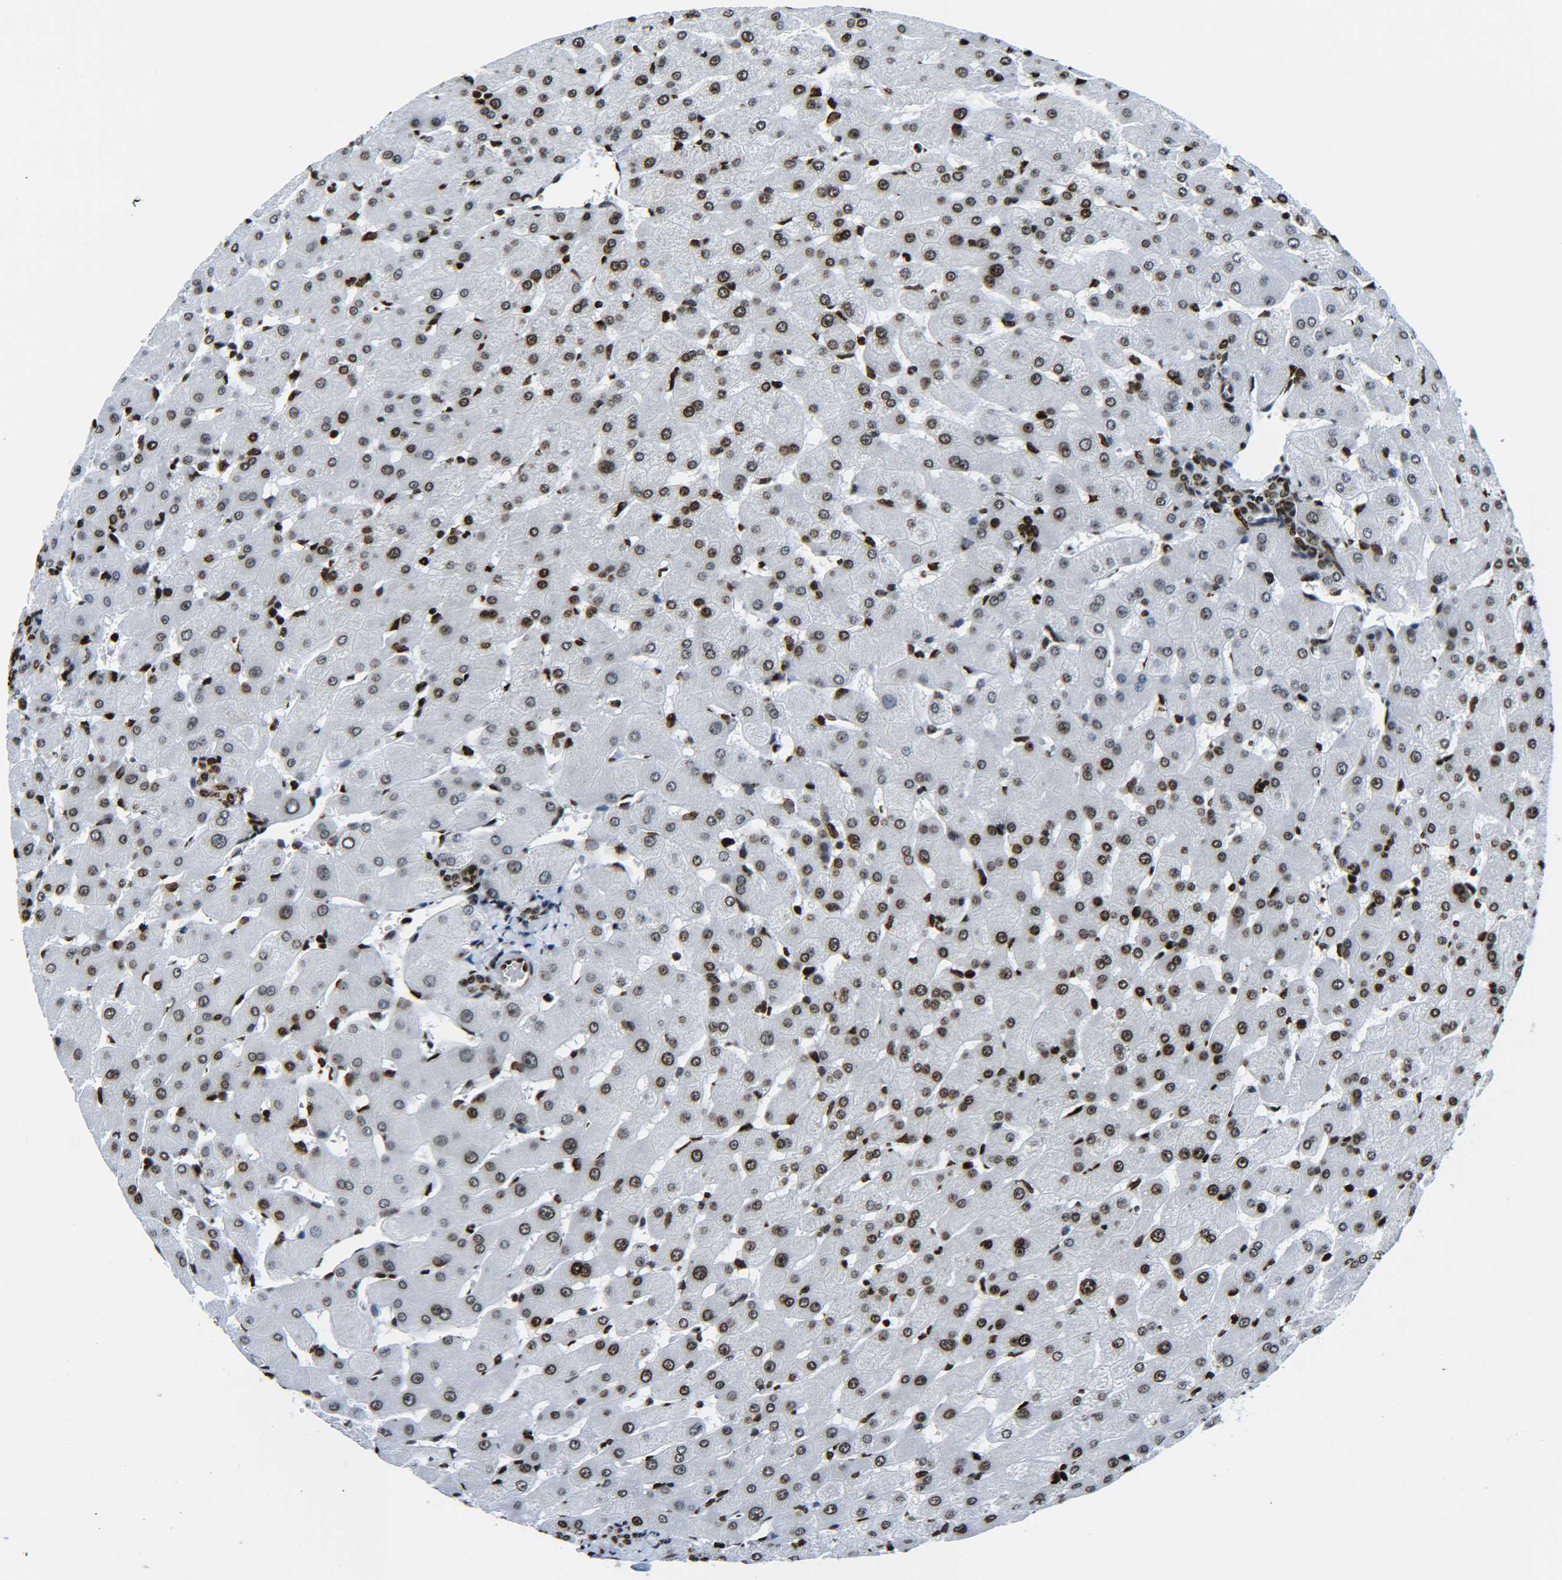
{"staining": {"intensity": "strong", "quantity": ">75%", "location": "nuclear"}, "tissue": "liver", "cell_type": "Cholangiocytes", "image_type": "normal", "snomed": [{"axis": "morphology", "description": "Normal tissue, NOS"}, {"axis": "topography", "description": "Liver"}], "caption": "Liver stained for a protein (brown) exhibits strong nuclear positive expression in approximately >75% of cholangiocytes.", "gene": "H2AX", "patient": {"sex": "female", "age": 63}}